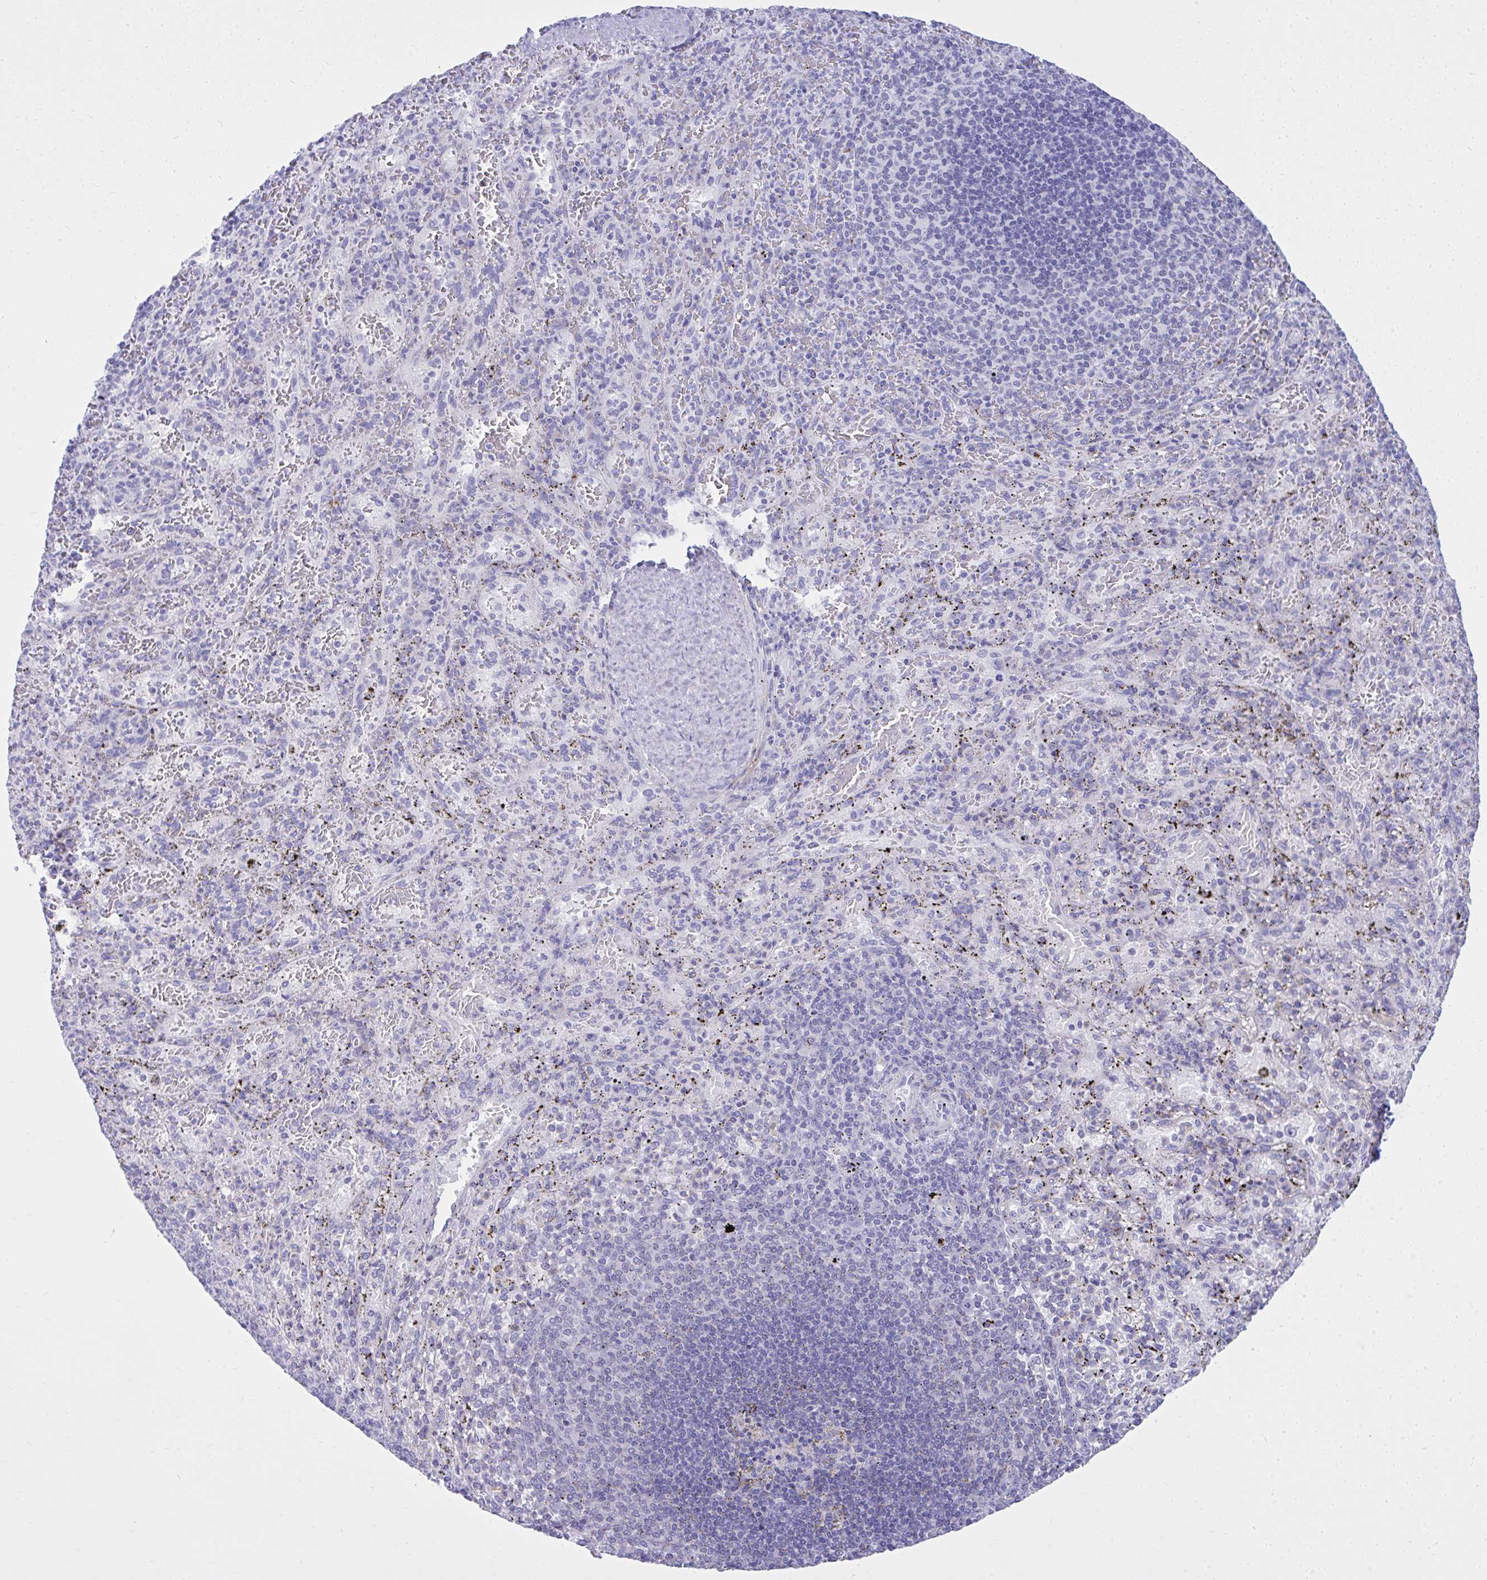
{"staining": {"intensity": "negative", "quantity": "none", "location": "none"}, "tissue": "spleen", "cell_type": "Cells in red pulp", "image_type": "normal", "snomed": [{"axis": "morphology", "description": "Normal tissue, NOS"}, {"axis": "topography", "description": "Spleen"}], "caption": "Image shows no significant protein positivity in cells in red pulp of benign spleen.", "gene": "BCL6B", "patient": {"sex": "male", "age": 57}}